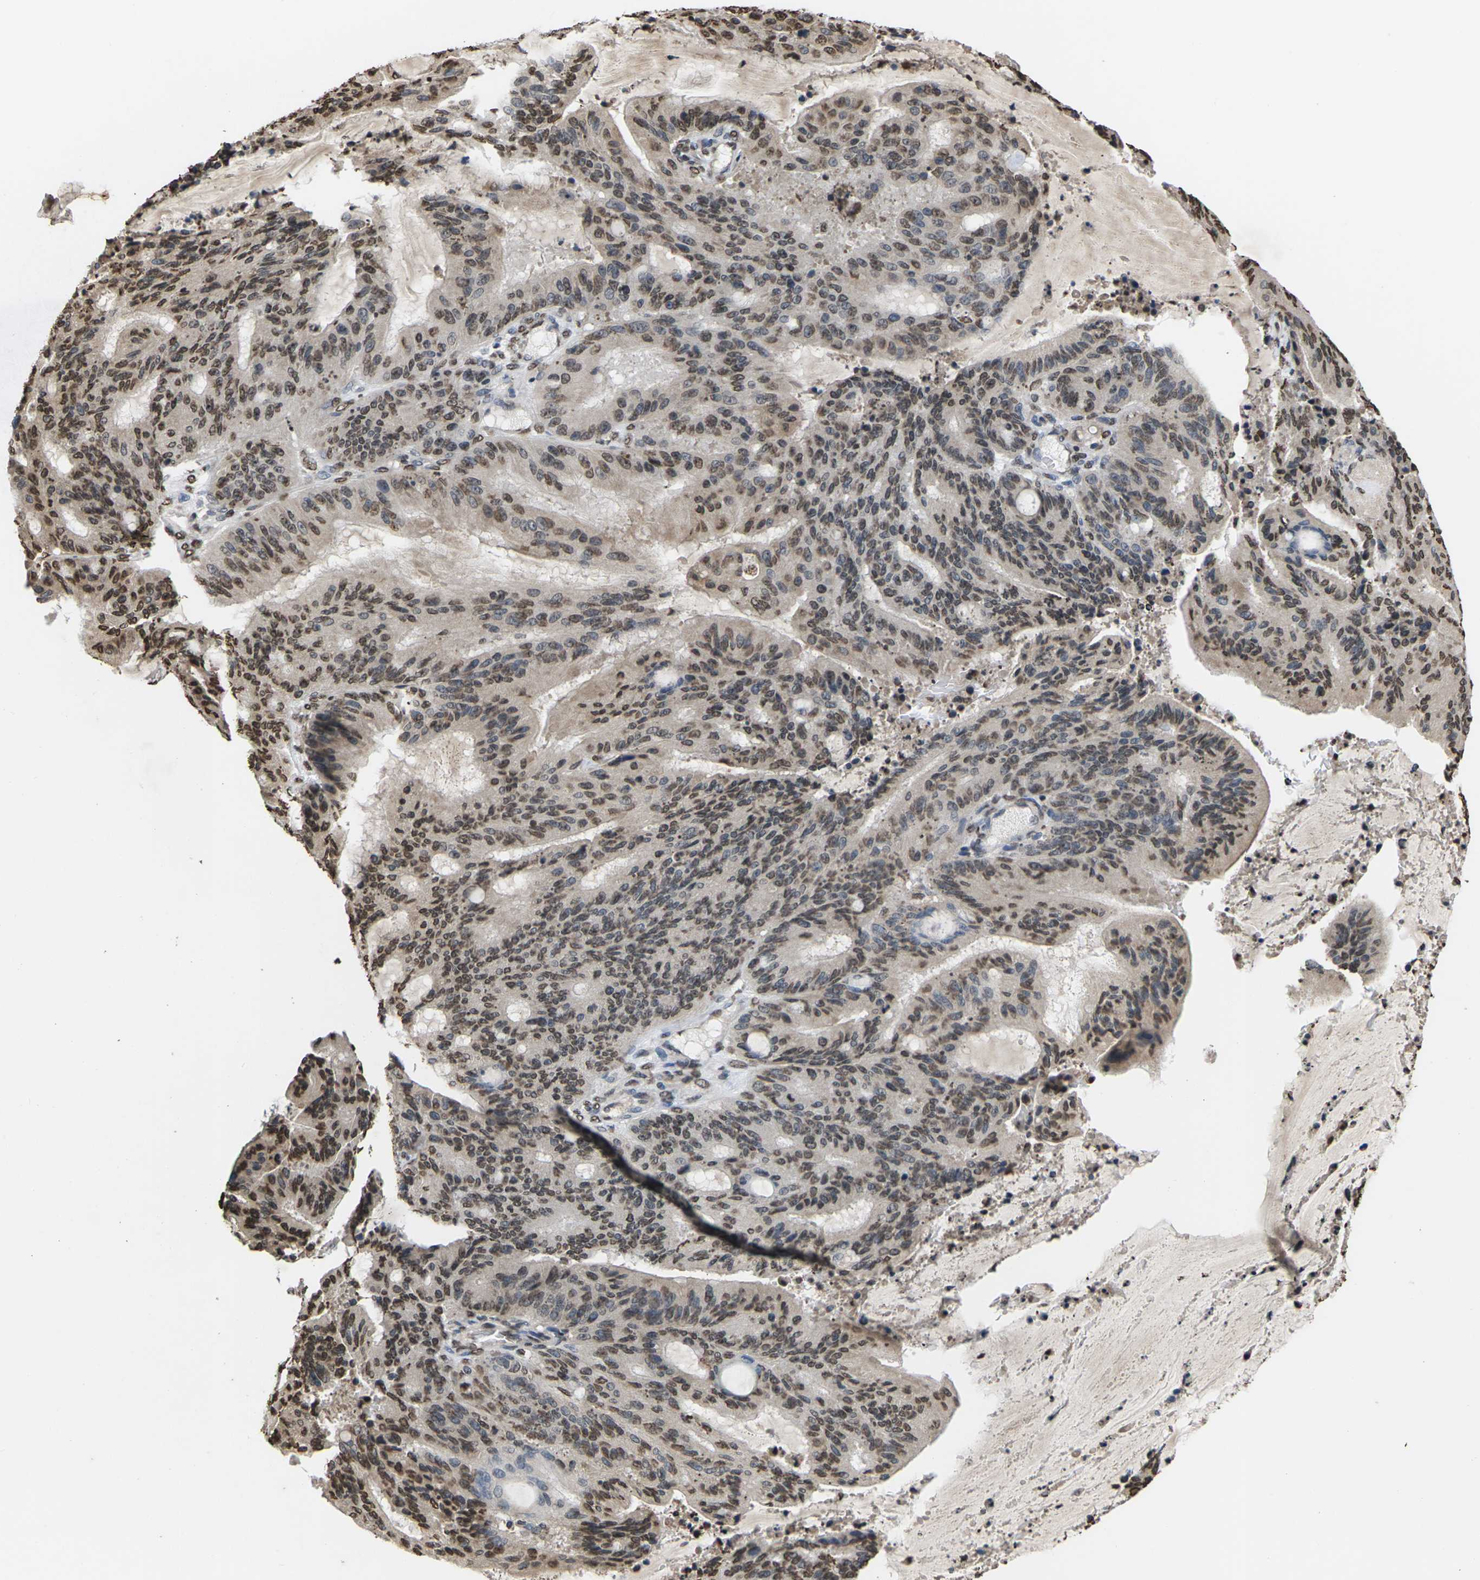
{"staining": {"intensity": "moderate", "quantity": ">75%", "location": "nuclear"}, "tissue": "liver cancer", "cell_type": "Tumor cells", "image_type": "cancer", "snomed": [{"axis": "morphology", "description": "Cholangiocarcinoma"}, {"axis": "topography", "description": "Liver"}], "caption": "IHC image of neoplastic tissue: human liver cholangiocarcinoma stained using IHC demonstrates medium levels of moderate protein expression localized specifically in the nuclear of tumor cells, appearing as a nuclear brown color.", "gene": "EMSY", "patient": {"sex": "female", "age": 73}}